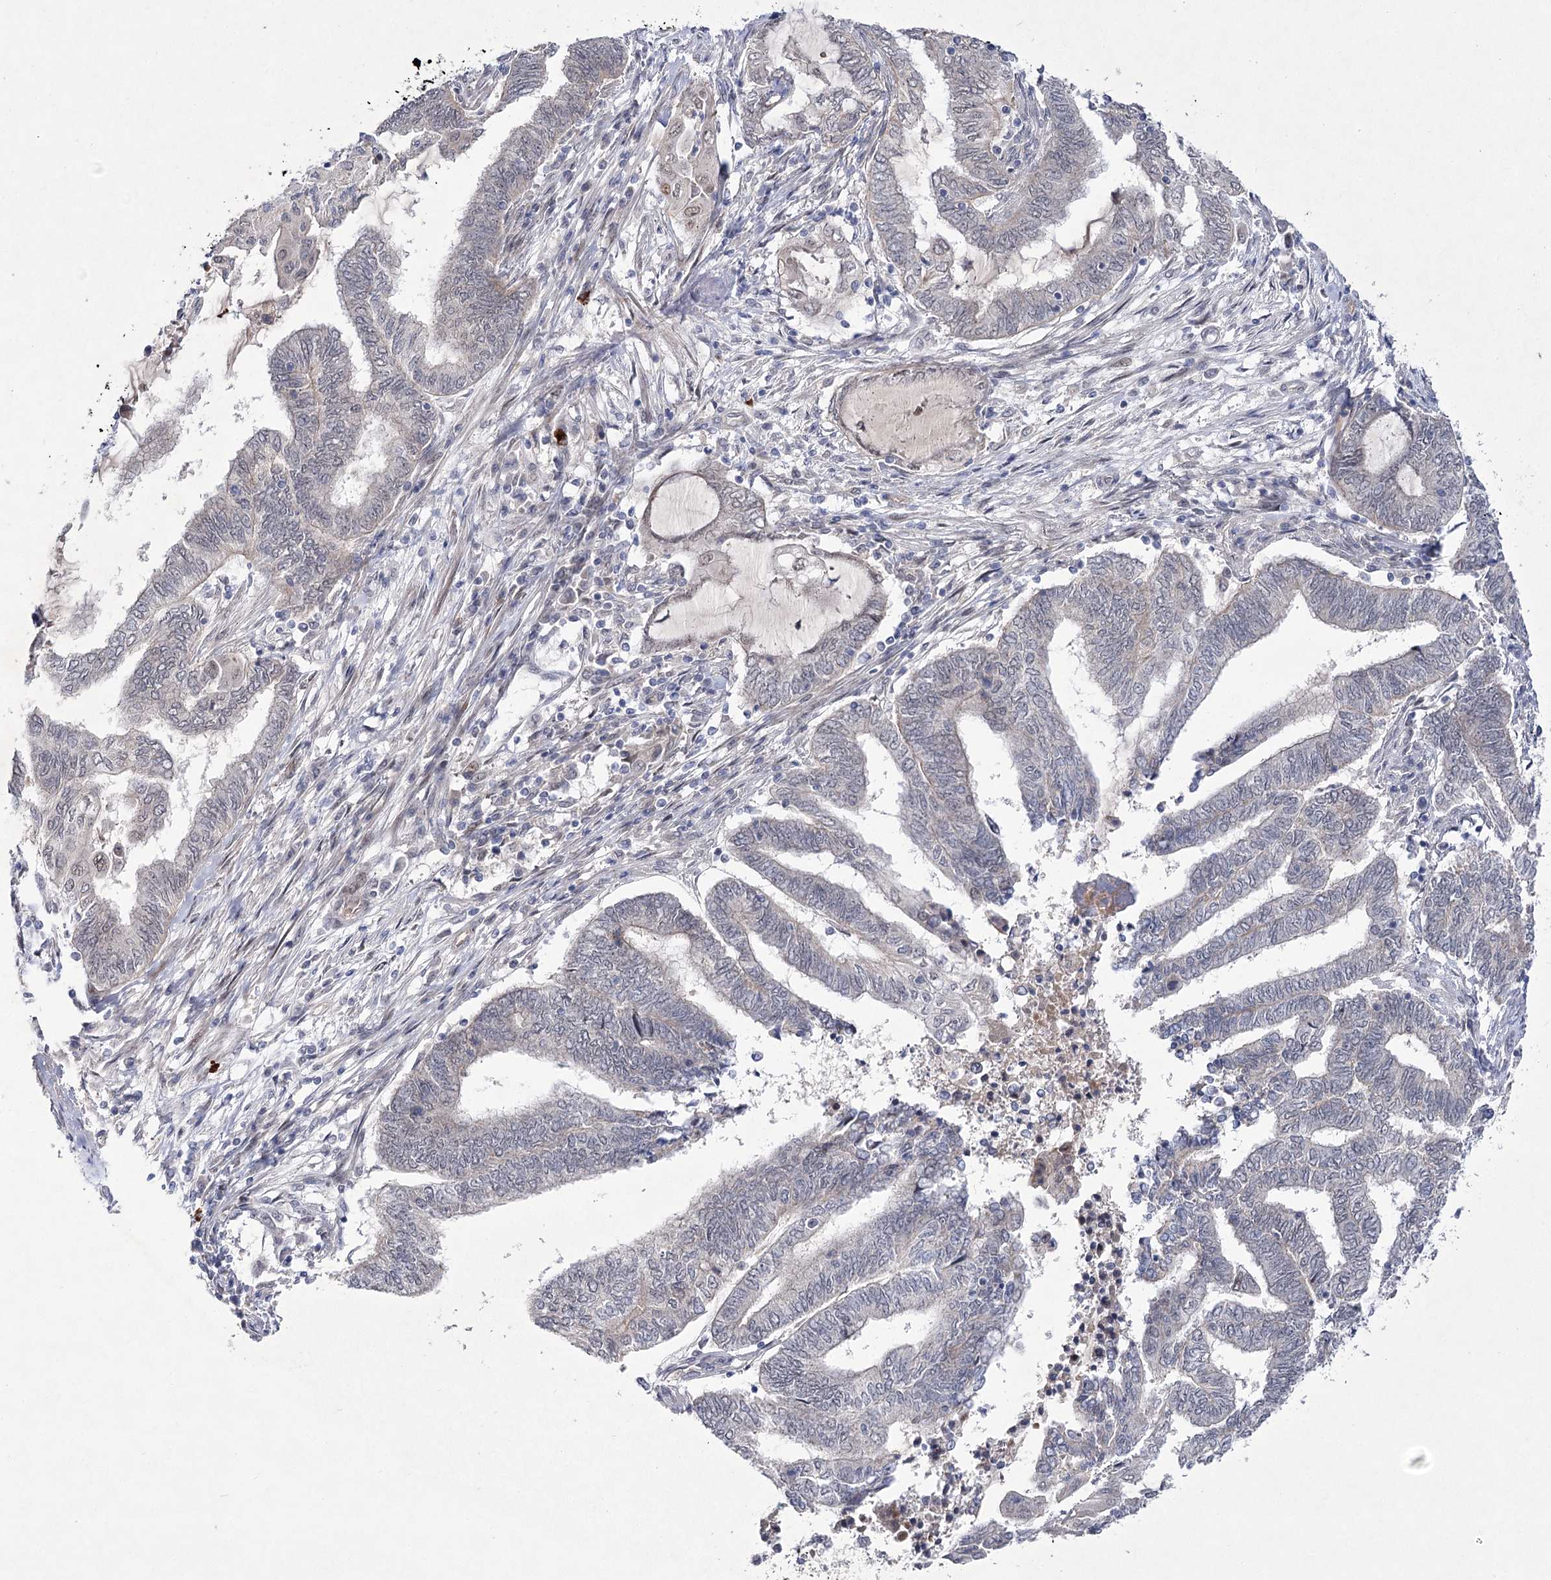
{"staining": {"intensity": "negative", "quantity": "none", "location": "none"}, "tissue": "endometrial cancer", "cell_type": "Tumor cells", "image_type": "cancer", "snomed": [{"axis": "morphology", "description": "Adenocarcinoma, NOS"}, {"axis": "topography", "description": "Uterus"}, {"axis": "topography", "description": "Endometrium"}], "caption": "DAB immunohistochemical staining of adenocarcinoma (endometrial) shows no significant positivity in tumor cells. Brightfield microscopy of IHC stained with DAB (3,3'-diaminobenzidine) (brown) and hematoxylin (blue), captured at high magnification.", "gene": "ARHGAP32", "patient": {"sex": "female", "age": 70}}